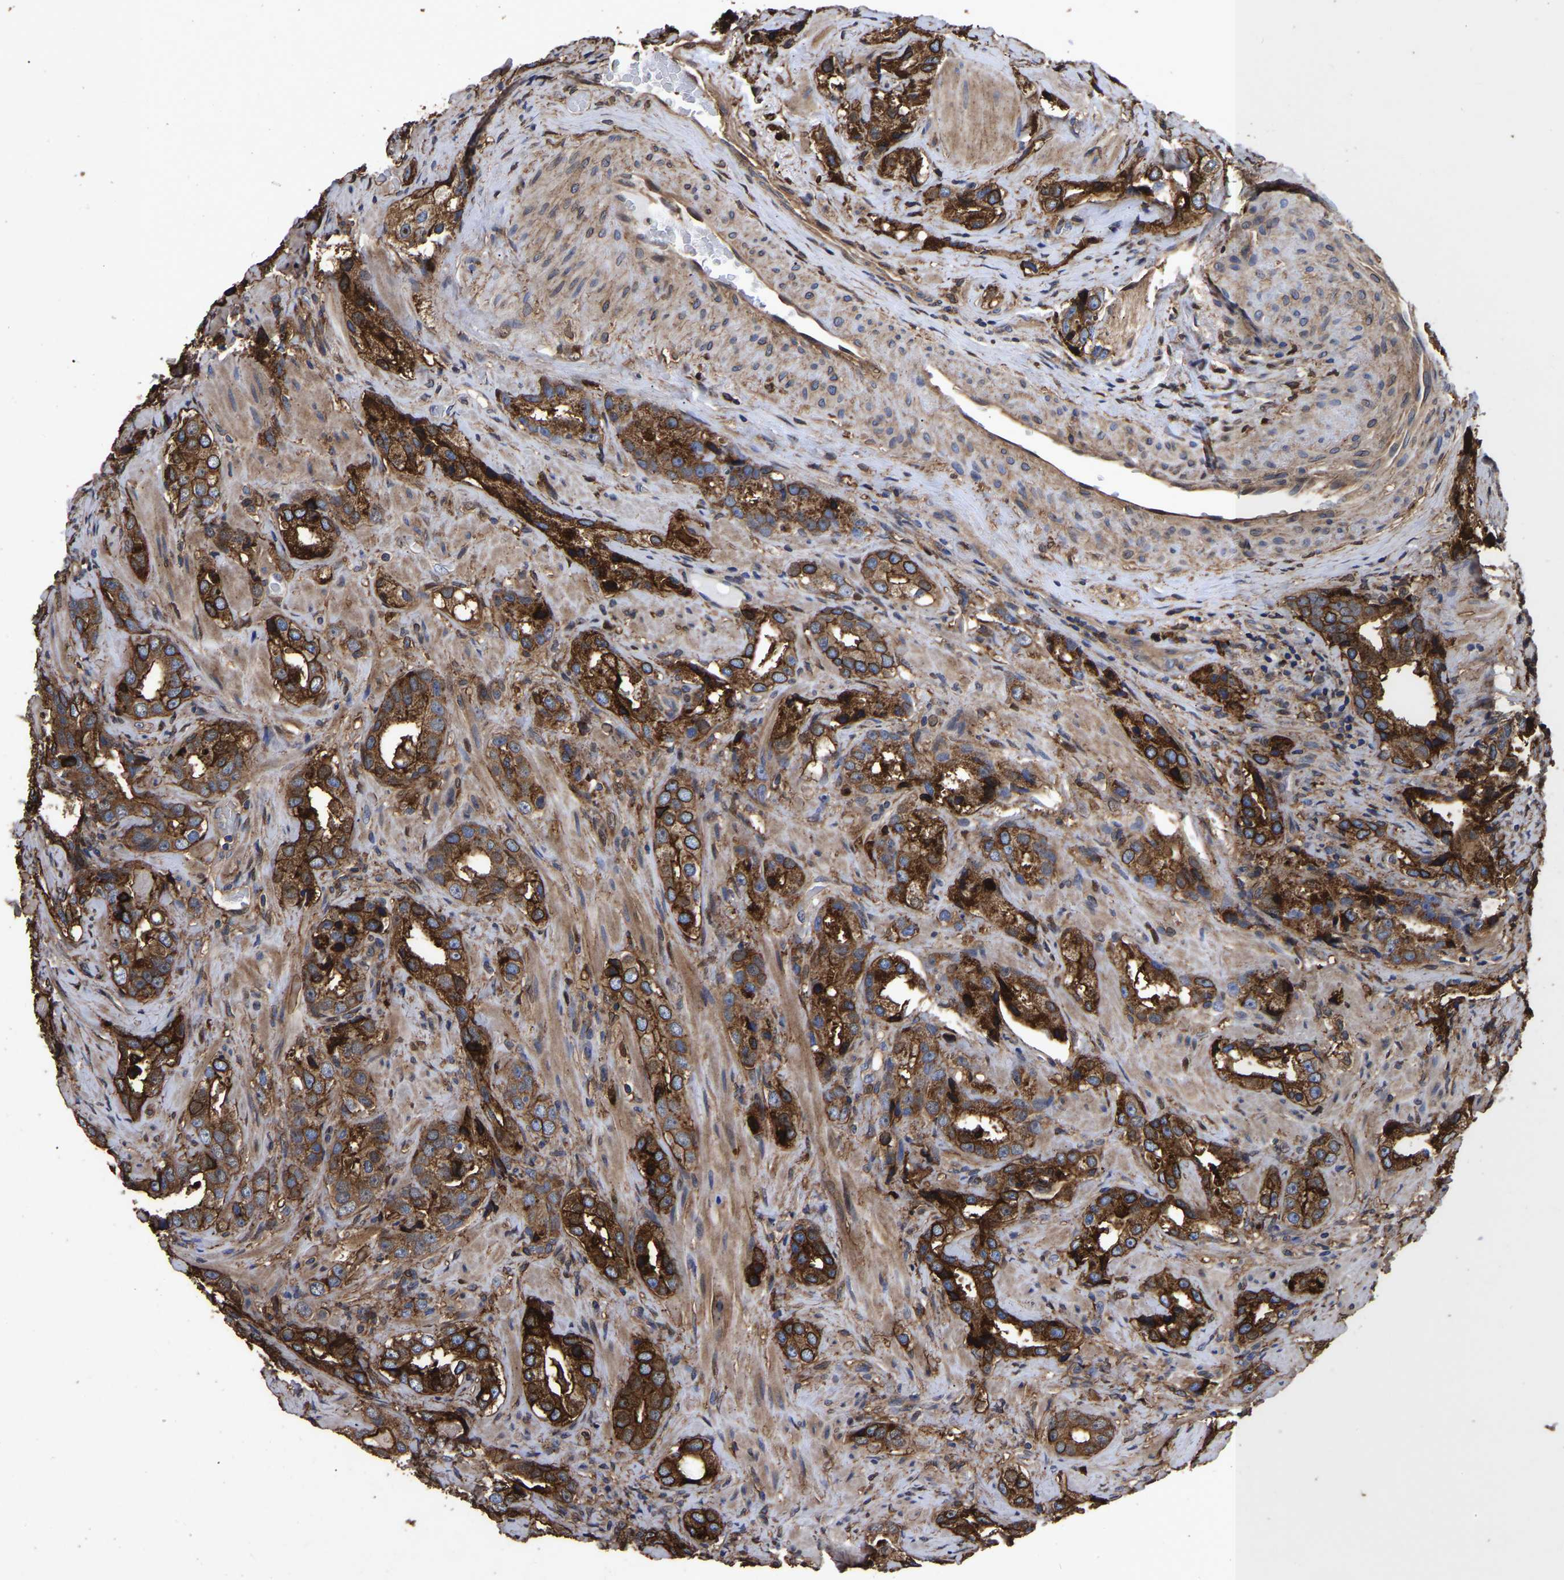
{"staining": {"intensity": "strong", "quantity": ">75%", "location": "cytoplasmic/membranous,nuclear"}, "tissue": "prostate cancer", "cell_type": "Tumor cells", "image_type": "cancer", "snomed": [{"axis": "morphology", "description": "Adenocarcinoma, High grade"}, {"axis": "topography", "description": "Prostate"}], "caption": "There is high levels of strong cytoplasmic/membranous and nuclear positivity in tumor cells of high-grade adenocarcinoma (prostate), as demonstrated by immunohistochemical staining (brown color).", "gene": "LIF", "patient": {"sex": "male", "age": 63}}